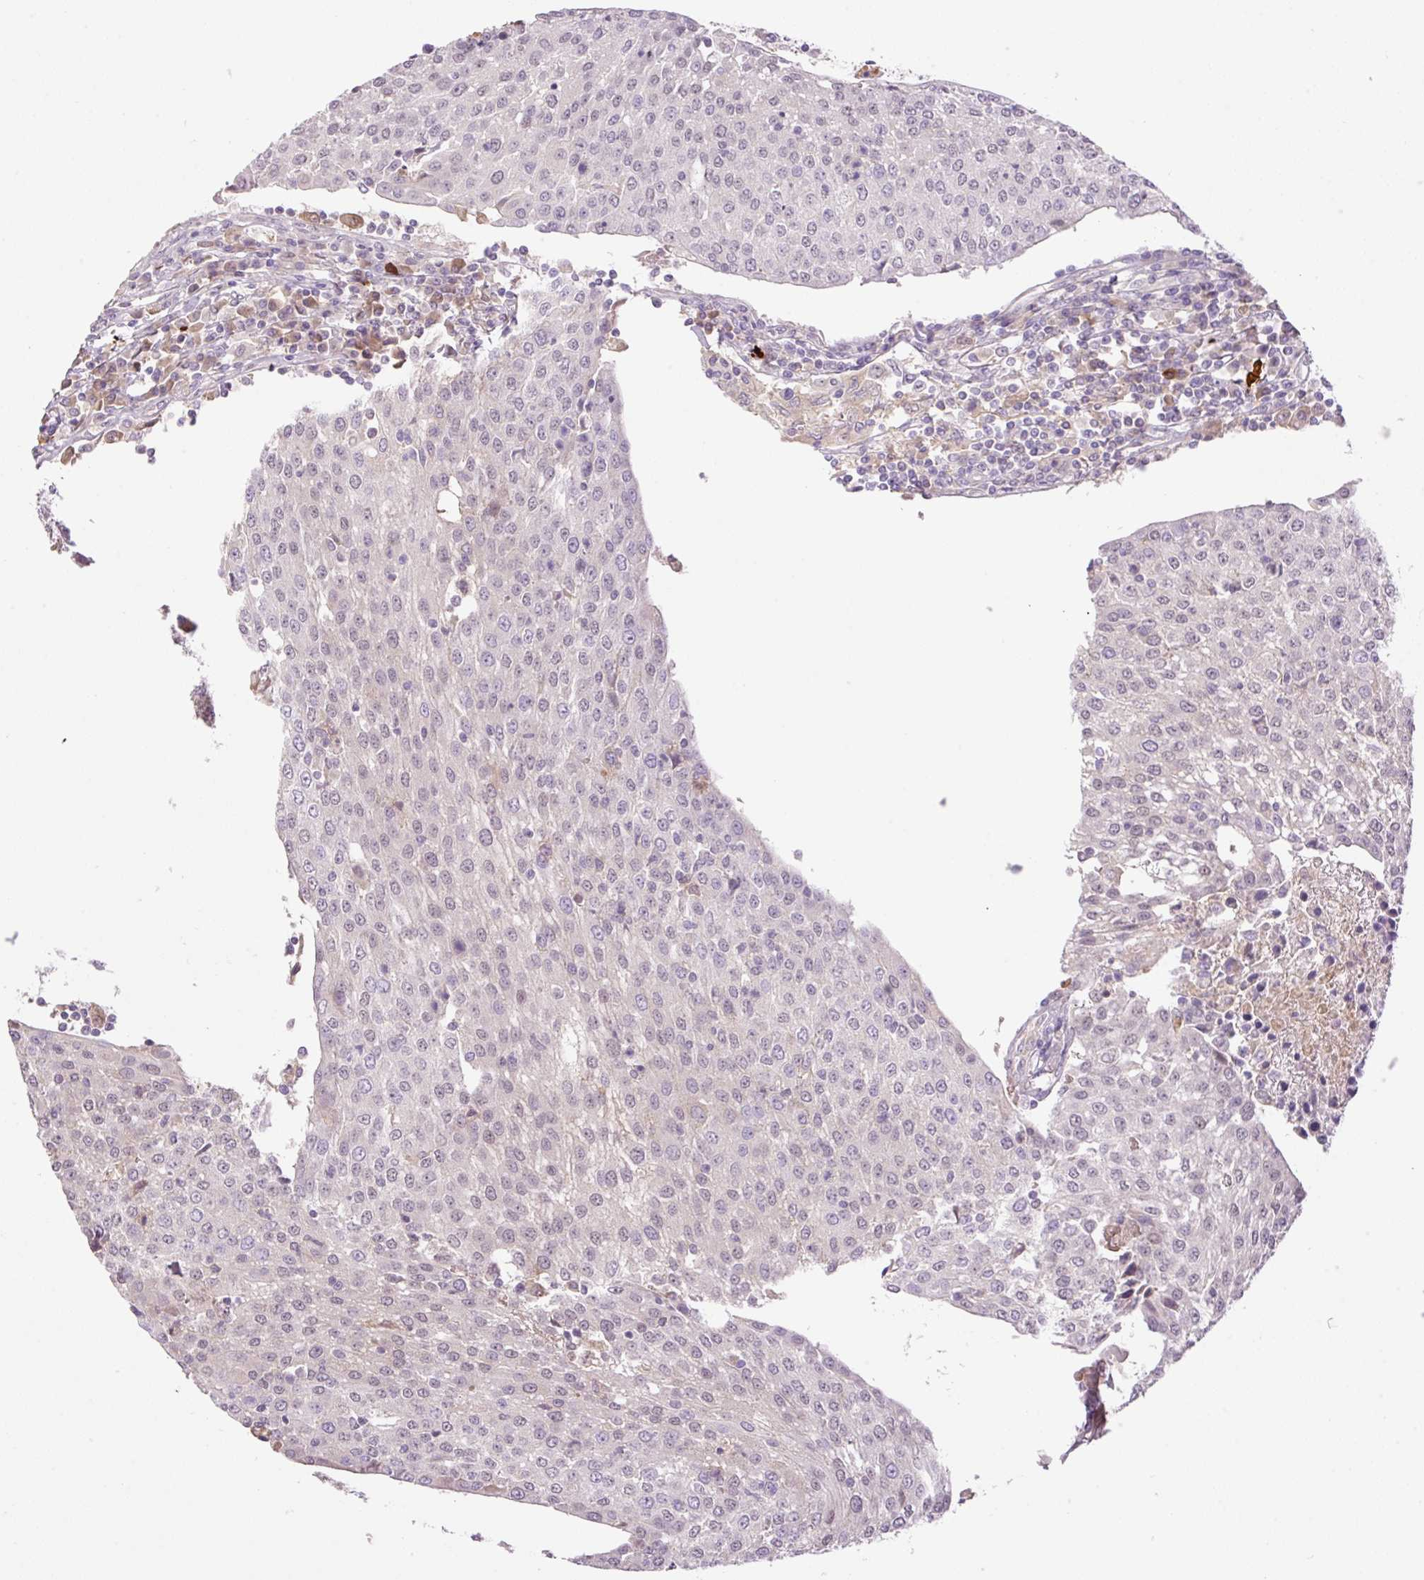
{"staining": {"intensity": "negative", "quantity": "none", "location": "none"}, "tissue": "urothelial cancer", "cell_type": "Tumor cells", "image_type": "cancer", "snomed": [{"axis": "morphology", "description": "Urothelial carcinoma, High grade"}, {"axis": "topography", "description": "Urinary bladder"}], "caption": "High-grade urothelial carcinoma was stained to show a protein in brown. There is no significant staining in tumor cells.", "gene": "HABP4", "patient": {"sex": "female", "age": 85}}